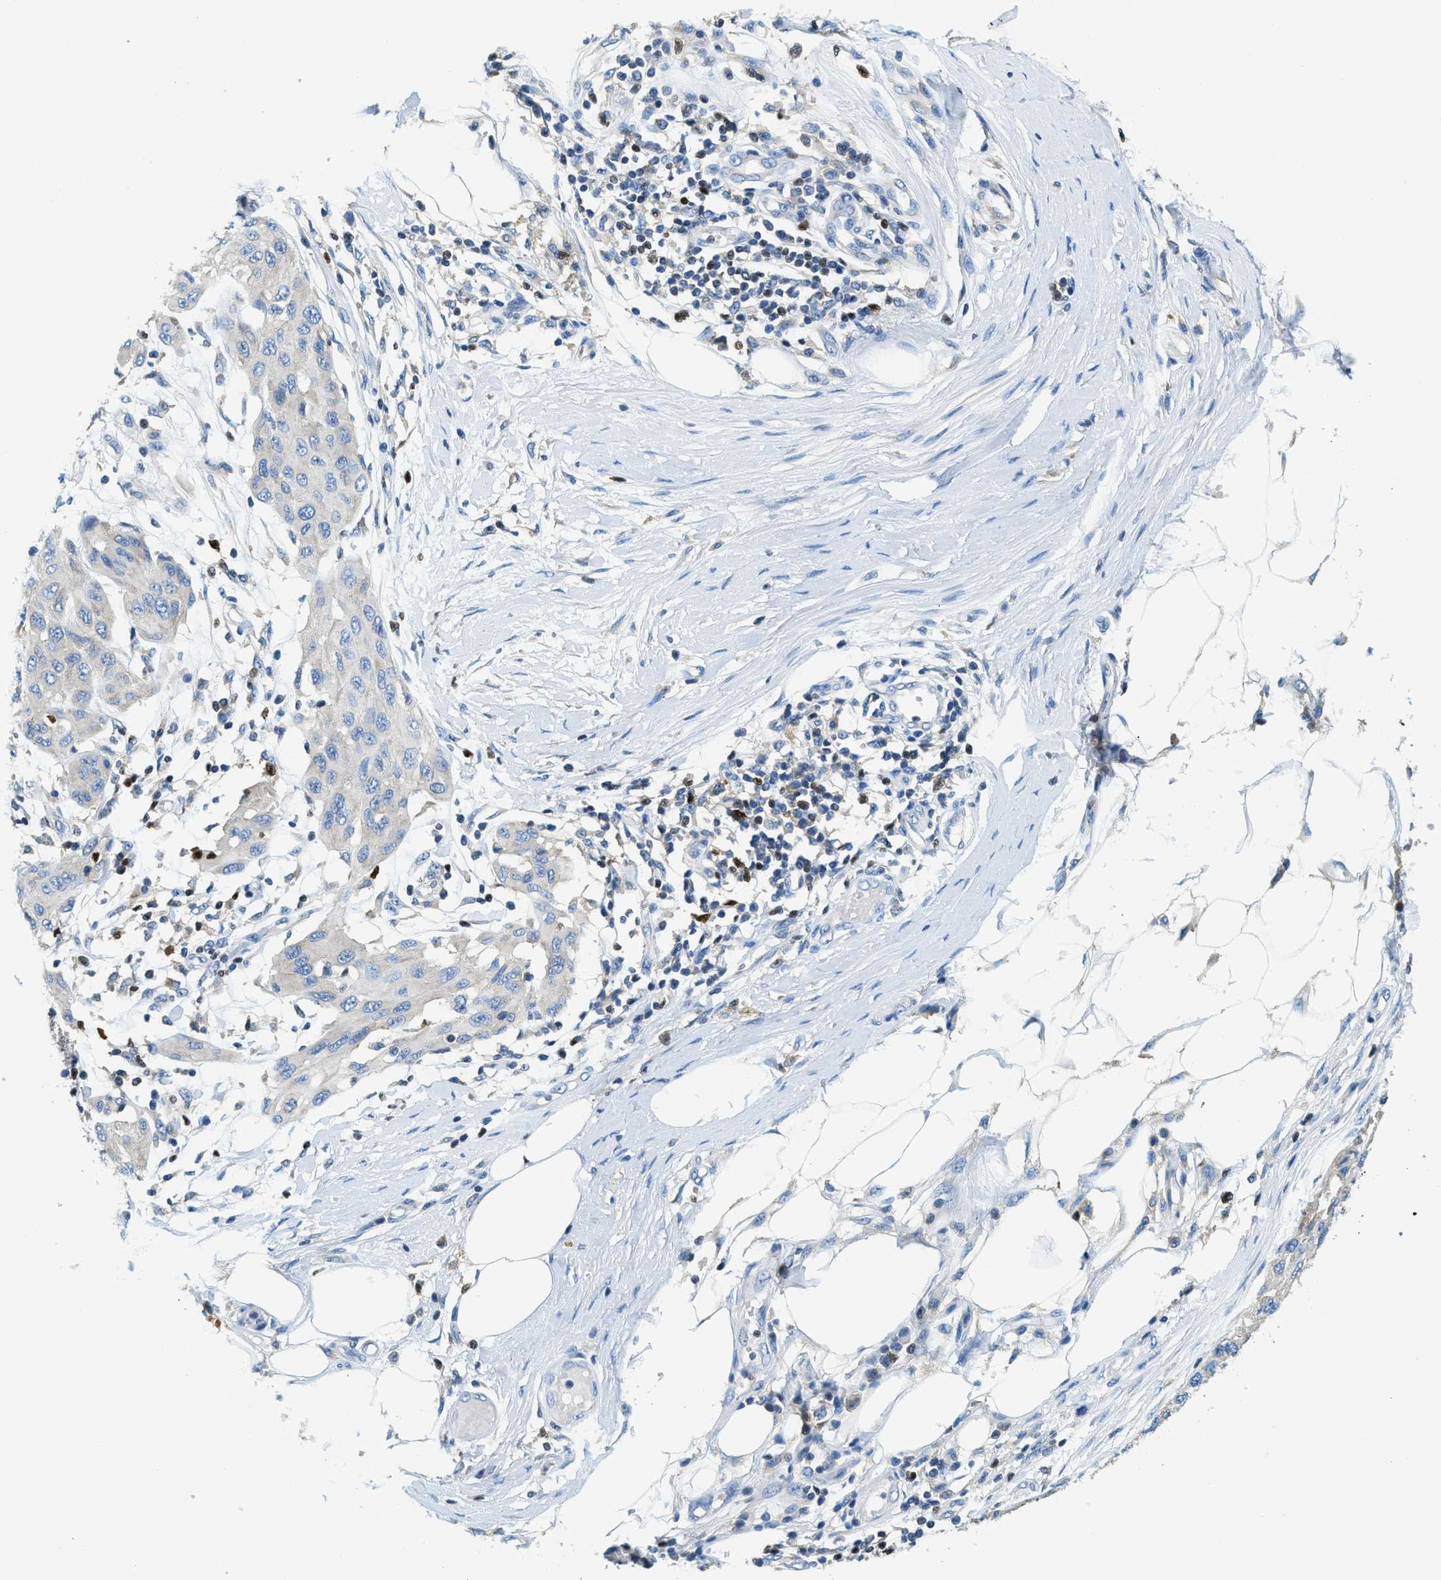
{"staining": {"intensity": "negative", "quantity": "none", "location": "none"}, "tissue": "melanoma", "cell_type": "Tumor cells", "image_type": "cancer", "snomed": [{"axis": "morphology", "description": "Normal tissue, NOS"}, {"axis": "morphology", "description": "Malignant melanoma, NOS"}, {"axis": "topography", "description": "Skin"}], "caption": "Immunohistochemistry of human melanoma displays no positivity in tumor cells.", "gene": "TOX", "patient": {"sex": "male", "age": 62}}